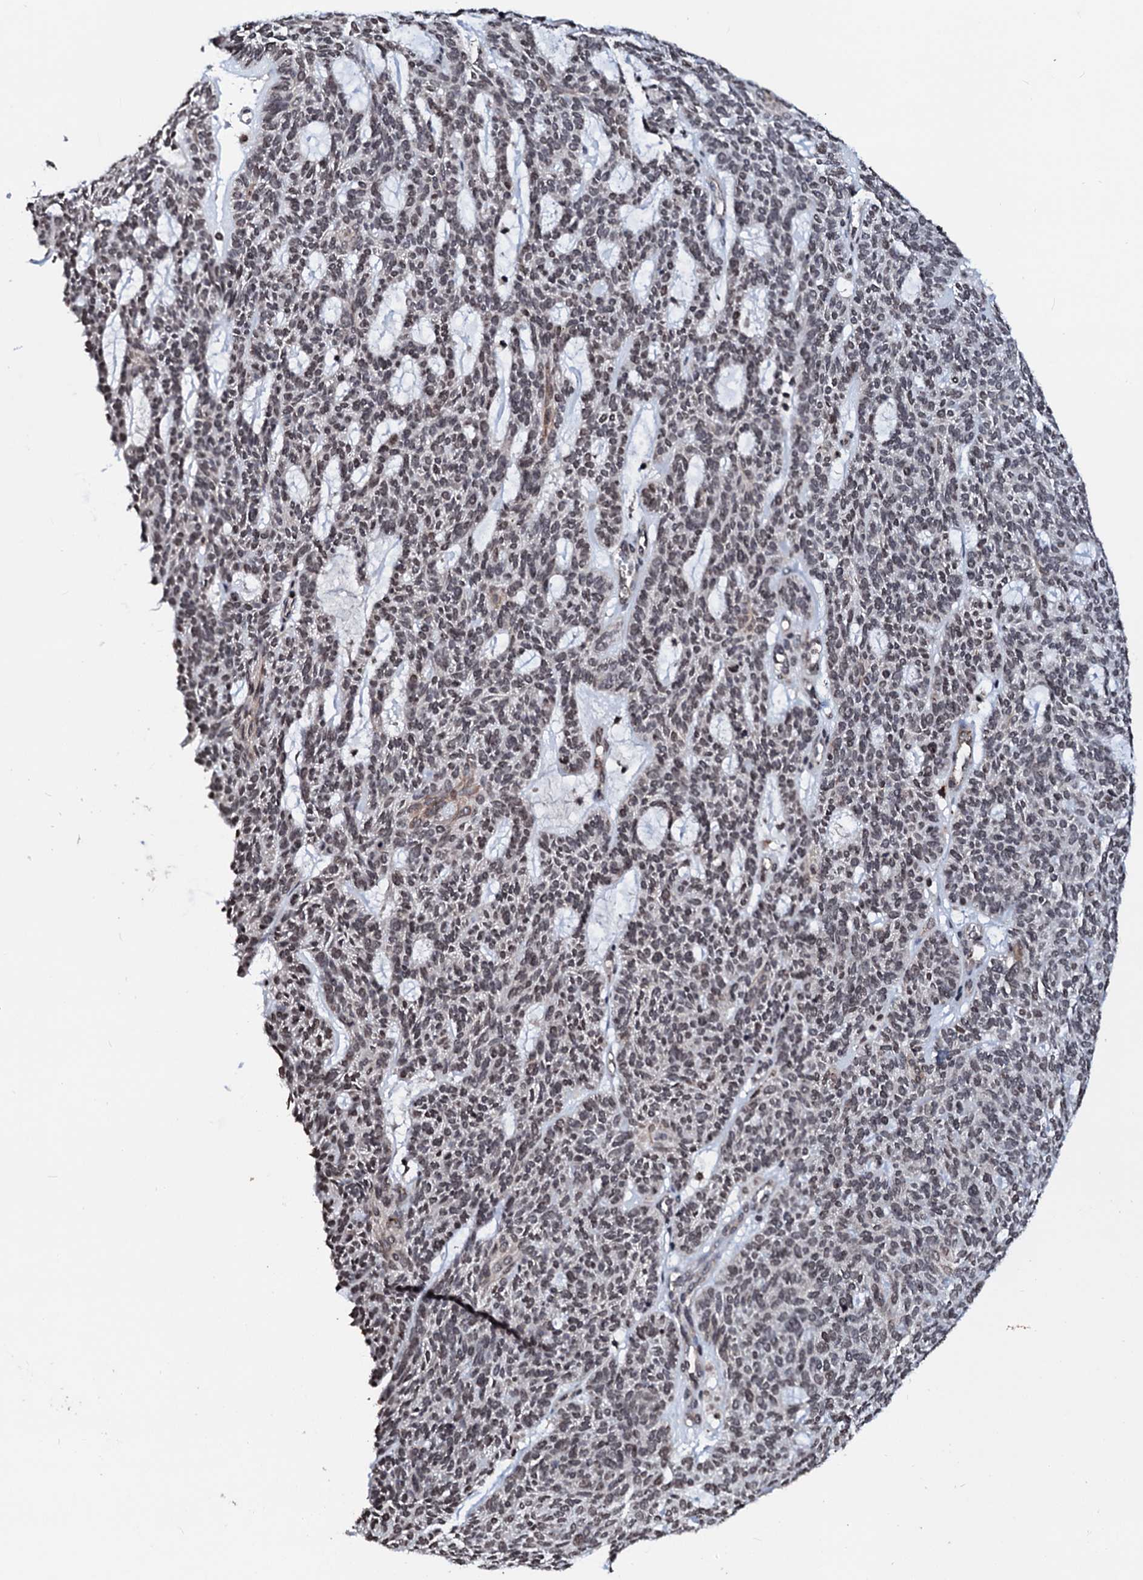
{"staining": {"intensity": "weak", "quantity": "25%-75%", "location": "nuclear"}, "tissue": "skin cancer", "cell_type": "Tumor cells", "image_type": "cancer", "snomed": [{"axis": "morphology", "description": "Squamous cell carcinoma, NOS"}, {"axis": "topography", "description": "Skin"}], "caption": "The image reveals a brown stain indicating the presence of a protein in the nuclear of tumor cells in skin squamous cell carcinoma.", "gene": "LSM11", "patient": {"sex": "female", "age": 90}}